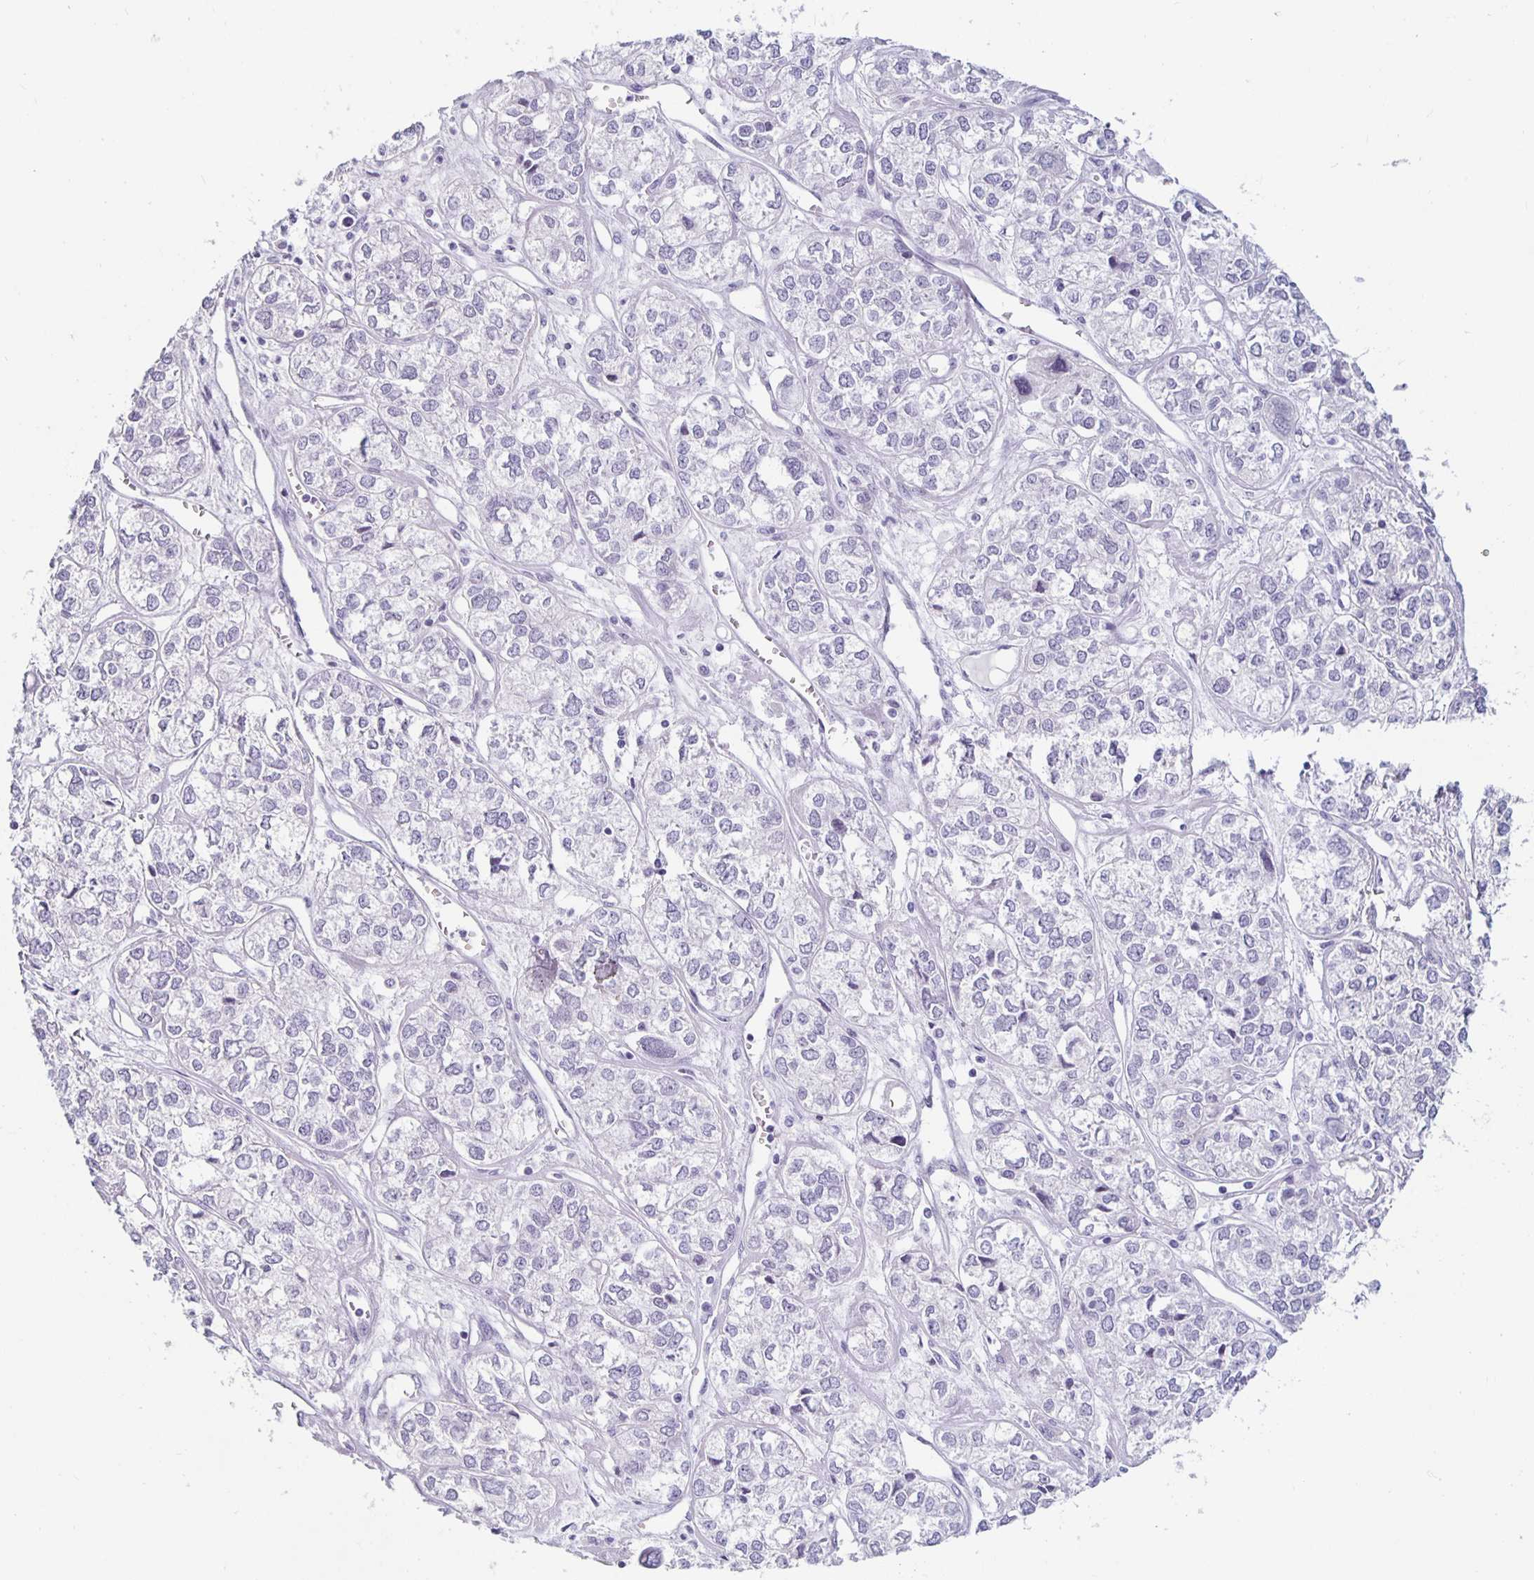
{"staining": {"intensity": "negative", "quantity": "none", "location": "none"}, "tissue": "ovarian cancer", "cell_type": "Tumor cells", "image_type": "cancer", "snomed": [{"axis": "morphology", "description": "Carcinoma, endometroid"}, {"axis": "topography", "description": "Ovary"}], "caption": "Immunohistochemical staining of ovarian cancer (endometroid carcinoma) reveals no significant positivity in tumor cells.", "gene": "KCNQ2", "patient": {"sex": "female", "age": 64}}